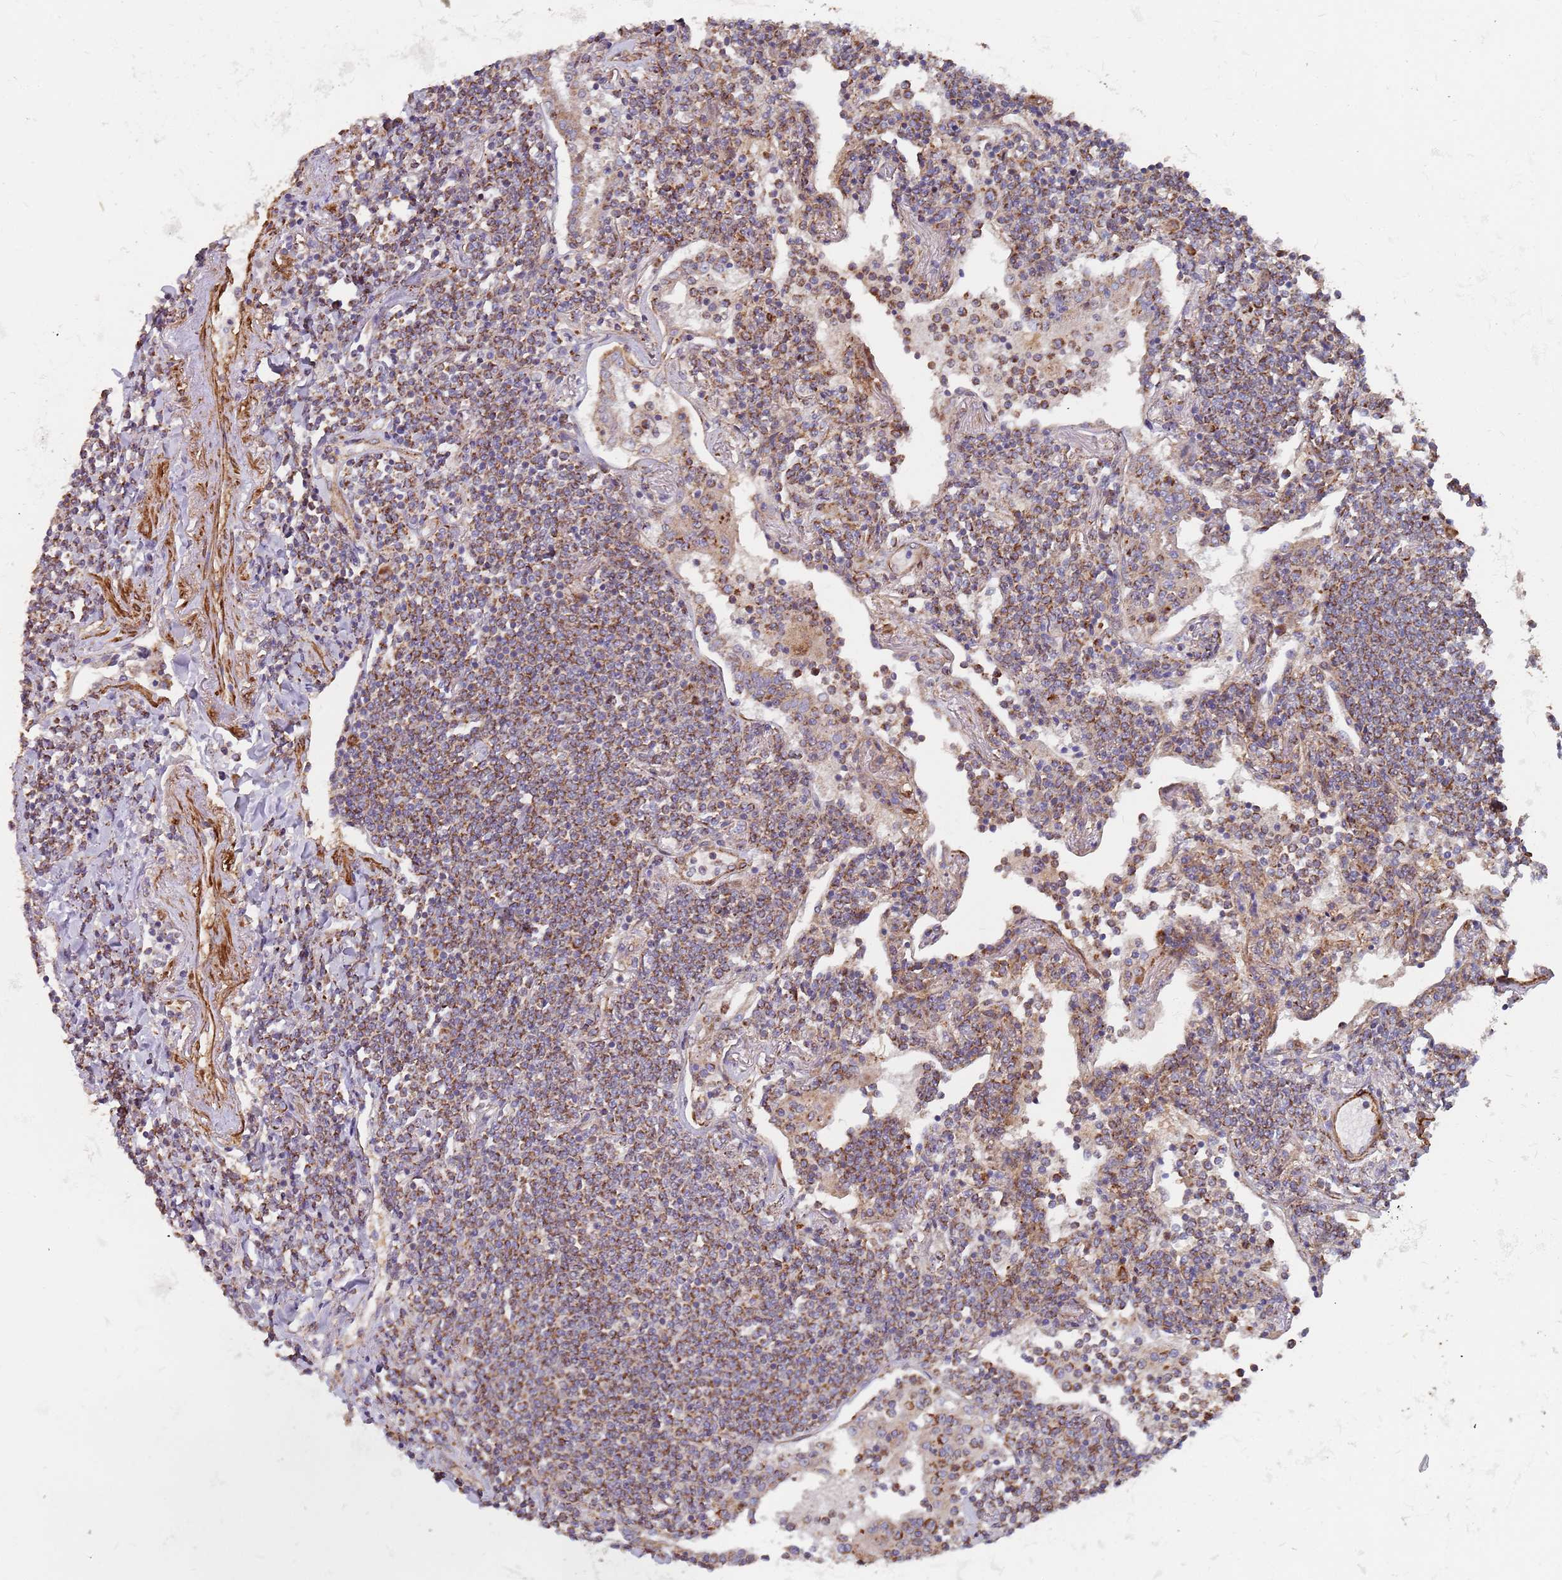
{"staining": {"intensity": "moderate", "quantity": ">75%", "location": "cytoplasmic/membranous"}, "tissue": "lymphoma", "cell_type": "Tumor cells", "image_type": "cancer", "snomed": [{"axis": "morphology", "description": "Malignant lymphoma, non-Hodgkin's type, Low grade"}, {"axis": "topography", "description": "Lung"}], "caption": "Lymphoma was stained to show a protein in brown. There is medium levels of moderate cytoplasmic/membranous expression in approximately >75% of tumor cells.", "gene": "WDFY3", "patient": {"sex": "female", "age": 71}}